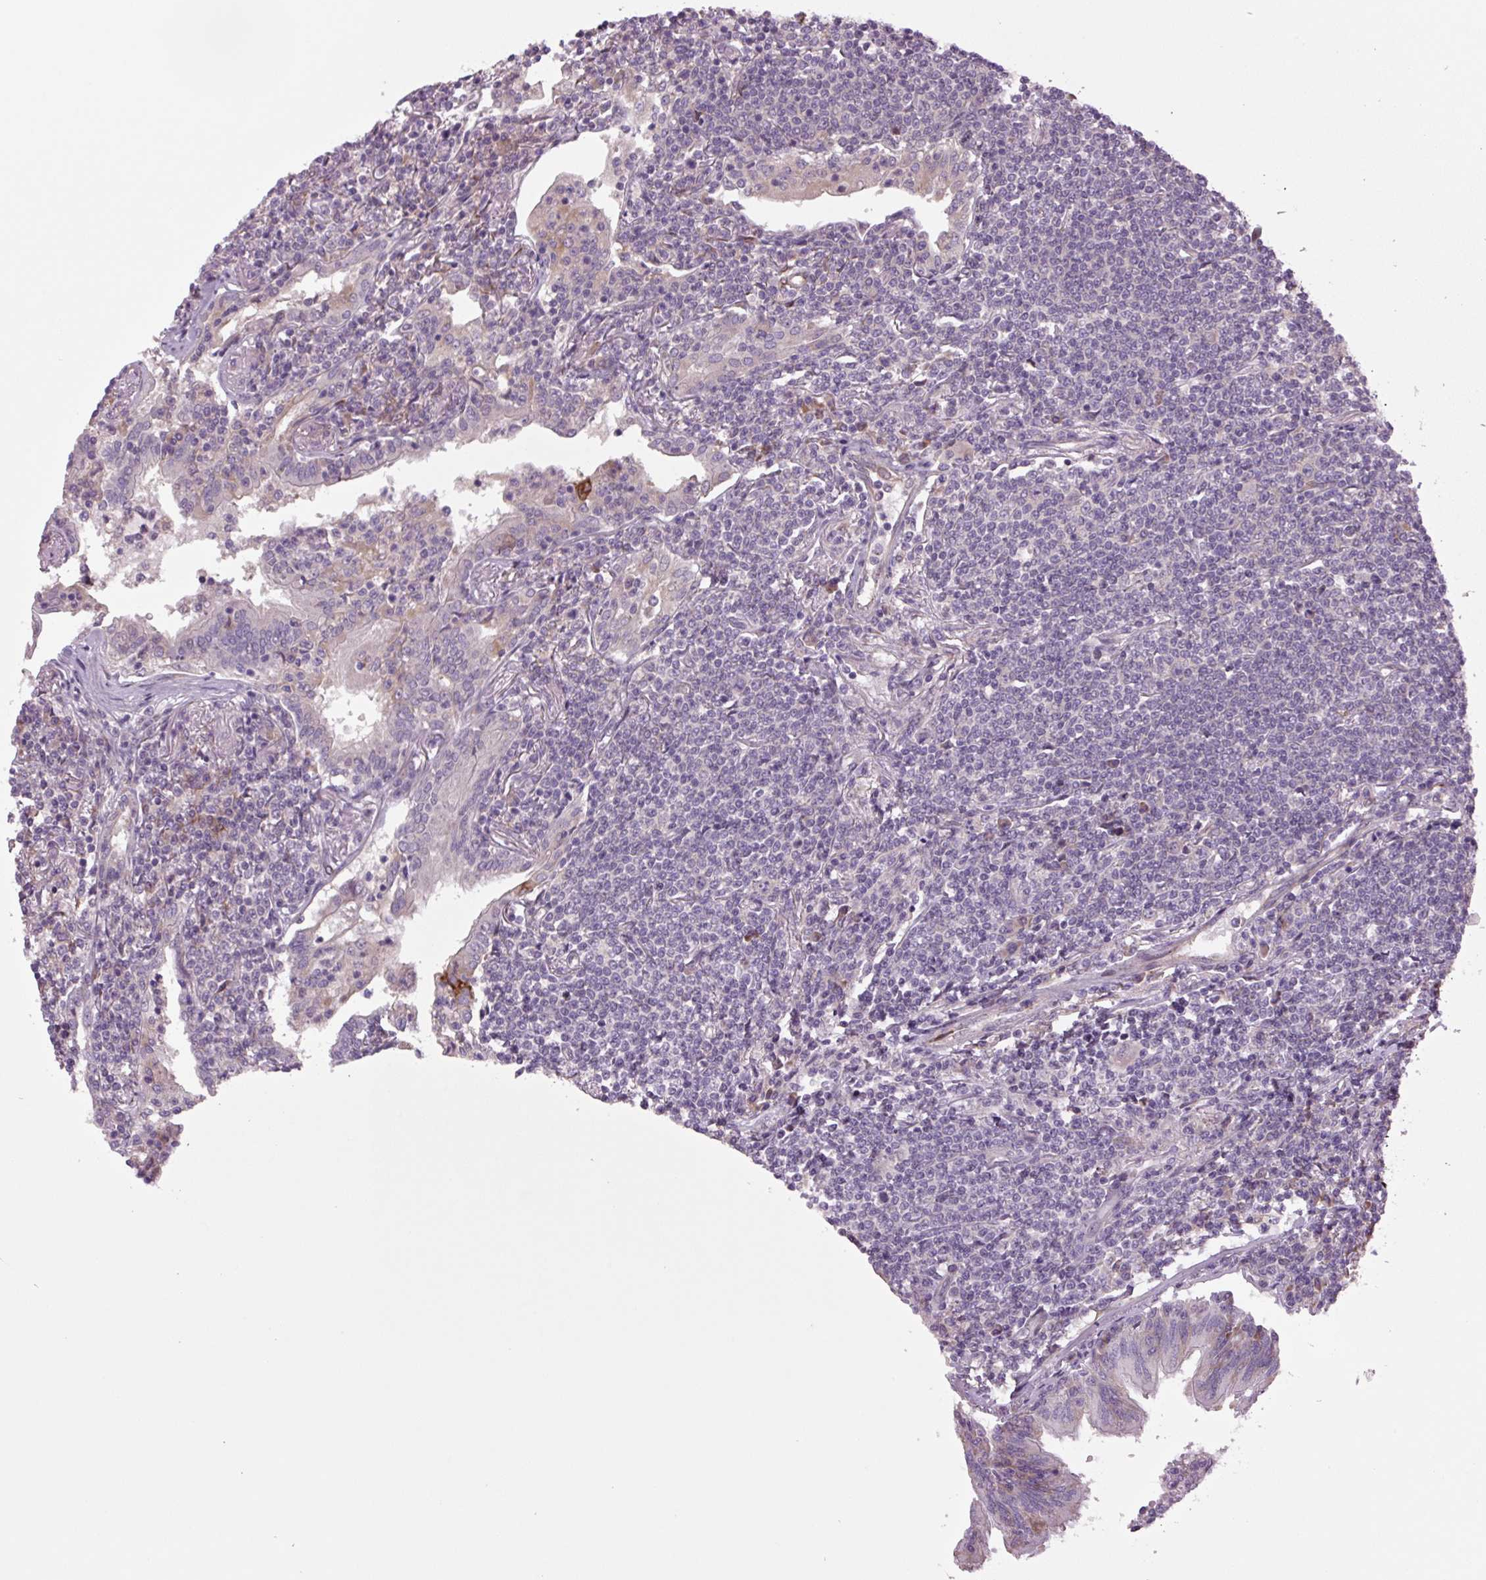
{"staining": {"intensity": "negative", "quantity": "none", "location": "none"}, "tissue": "lymphoma", "cell_type": "Tumor cells", "image_type": "cancer", "snomed": [{"axis": "morphology", "description": "Malignant lymphoma, non-Hodgkin's type, Low grade"}, {"axis": "topography", "description": "Lung"}], "caption": "This is an immunohistochemistry photomicrograph of lymphoma. There is no staining in tumor cells.", "gene": "PLA2G4A", "patient": {"sex": "female", "age": 71}}